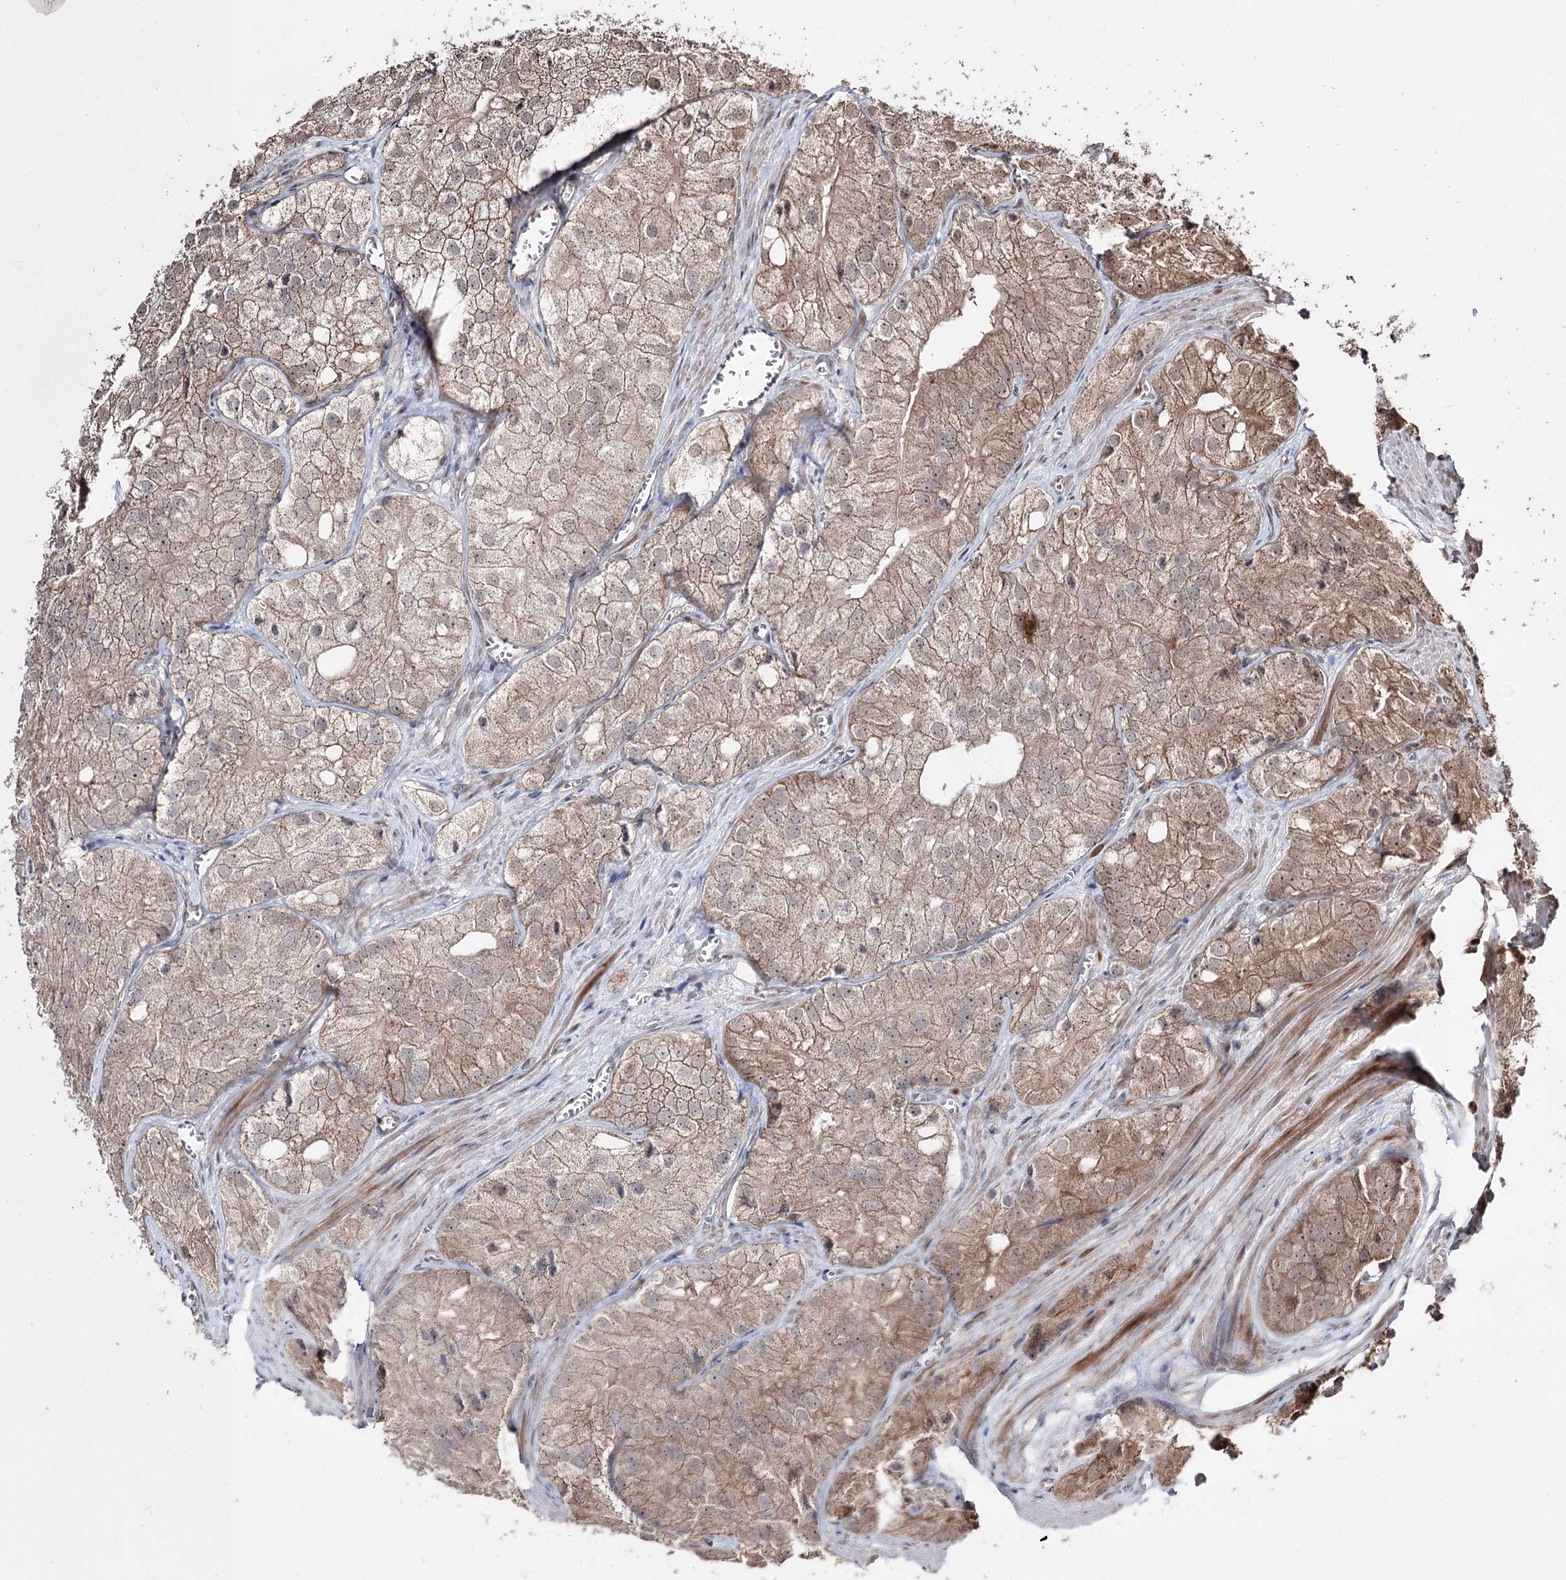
{"staining": {"intensity": "moderate", "quantity": ">75%", "location": "cytoplasmic/membranous"}, "tissue": "prostate cancer", "cell_type": "Tumor cells", "image_type": "cancer", "snomed": [{"axis": "morphology", "description": "Adenocarcinoma, Low grade"}, {"axis": "topography", "description": "Prostate"}], "caption": "Moderate cytoplasmic/membranous positivity is appreciated in approximately >75% of tumor cells in prostate adenocarcinoma (low-grade).", "gene": "CPNE8", "patient": {"sex": "male", "age": 69}}